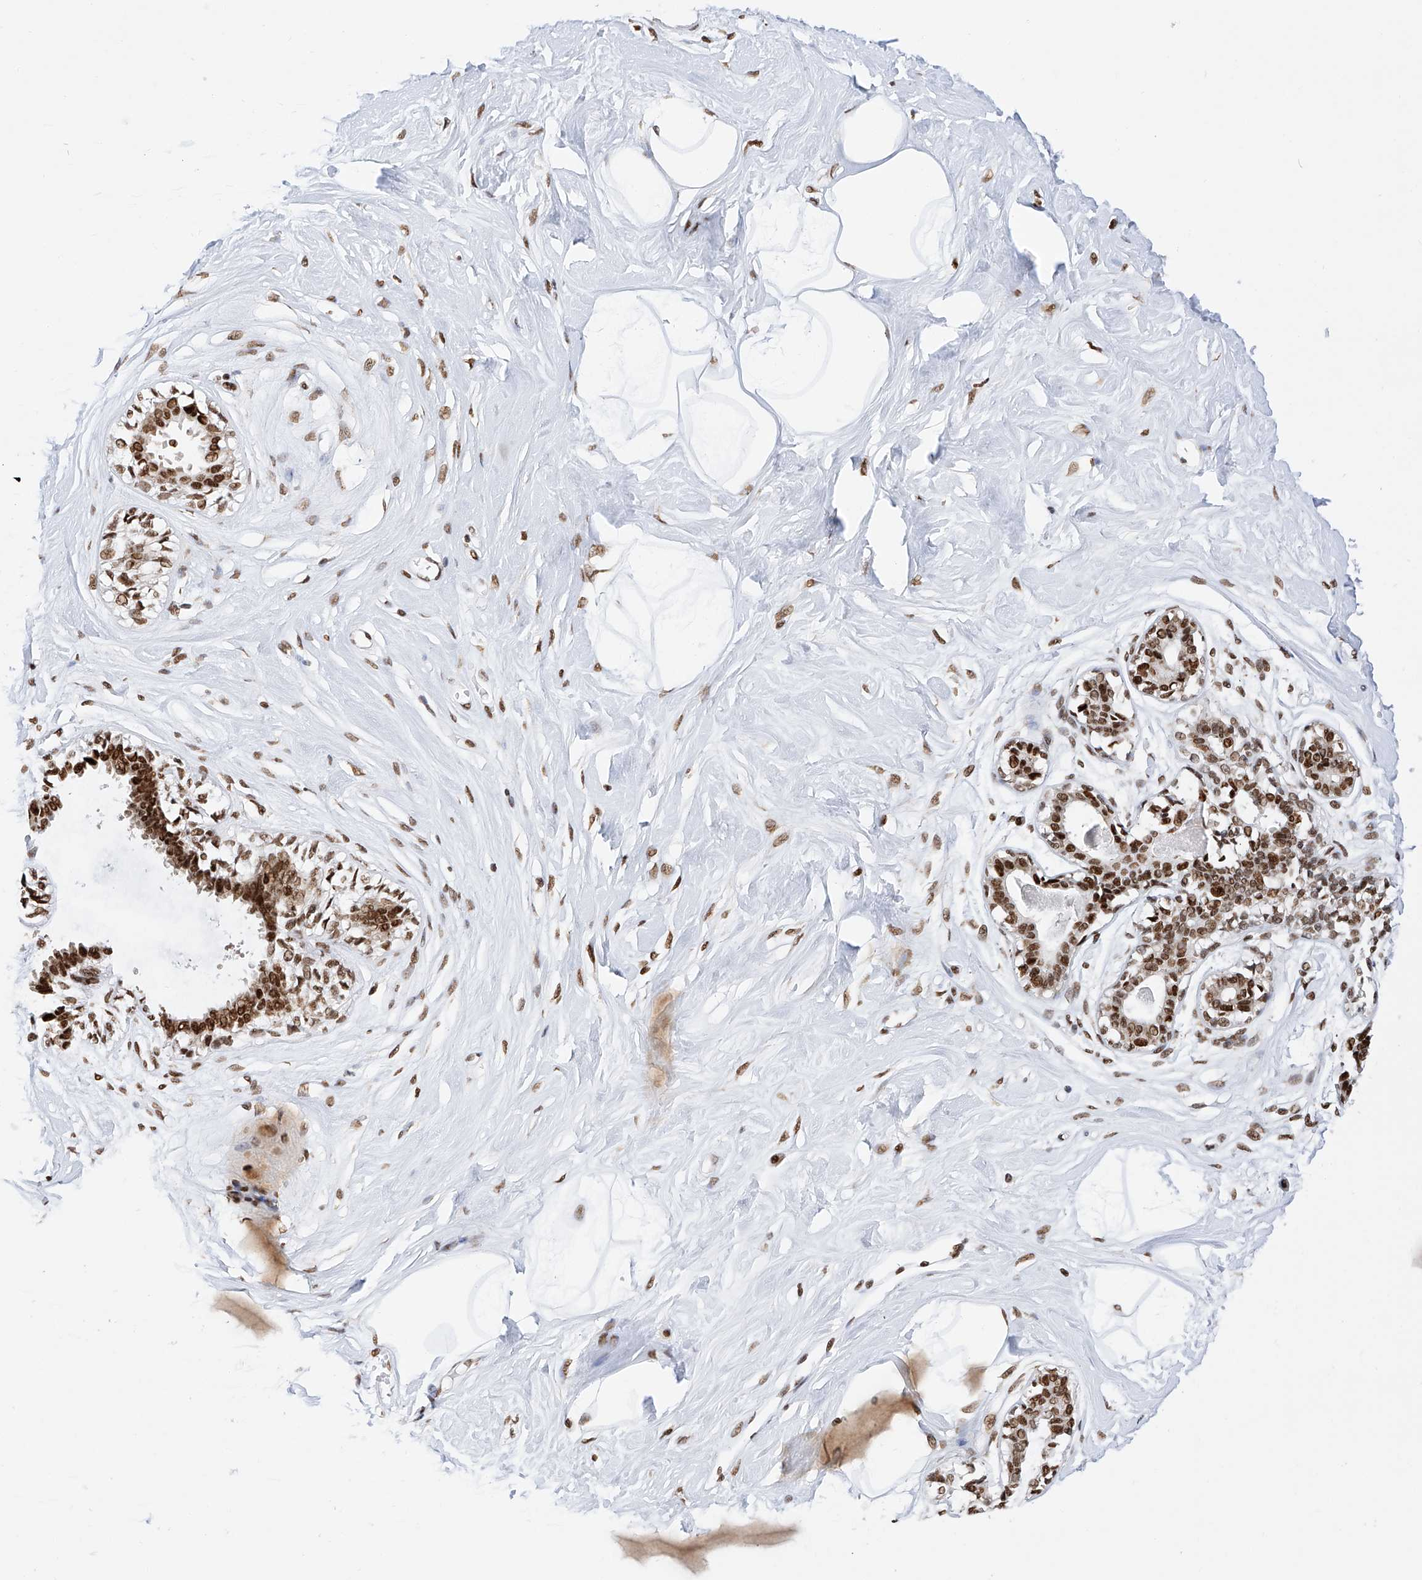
{"staining": {"intensity": "strong", "quantity": ">75%", "location": "nuclear"}, "tissue": "breast", "cell_type": "Adipocytes", "image_type": "normal", "snomed": [{"axis": "morphology", "description": "Normal tissue, NOS"}, {"axis": "topography", "description": "Breast"}], "caption": "Immunohistochemical staining of normal breast exhibits strong nuclear protein expression in approximately >75% of adipocytes. Immunohistochemistry (ihc) stains the protein of interest in brown and the nuclei are stained blue.", "gene": "SRSF6", "patient": {"sex": "female", "age": 45}}